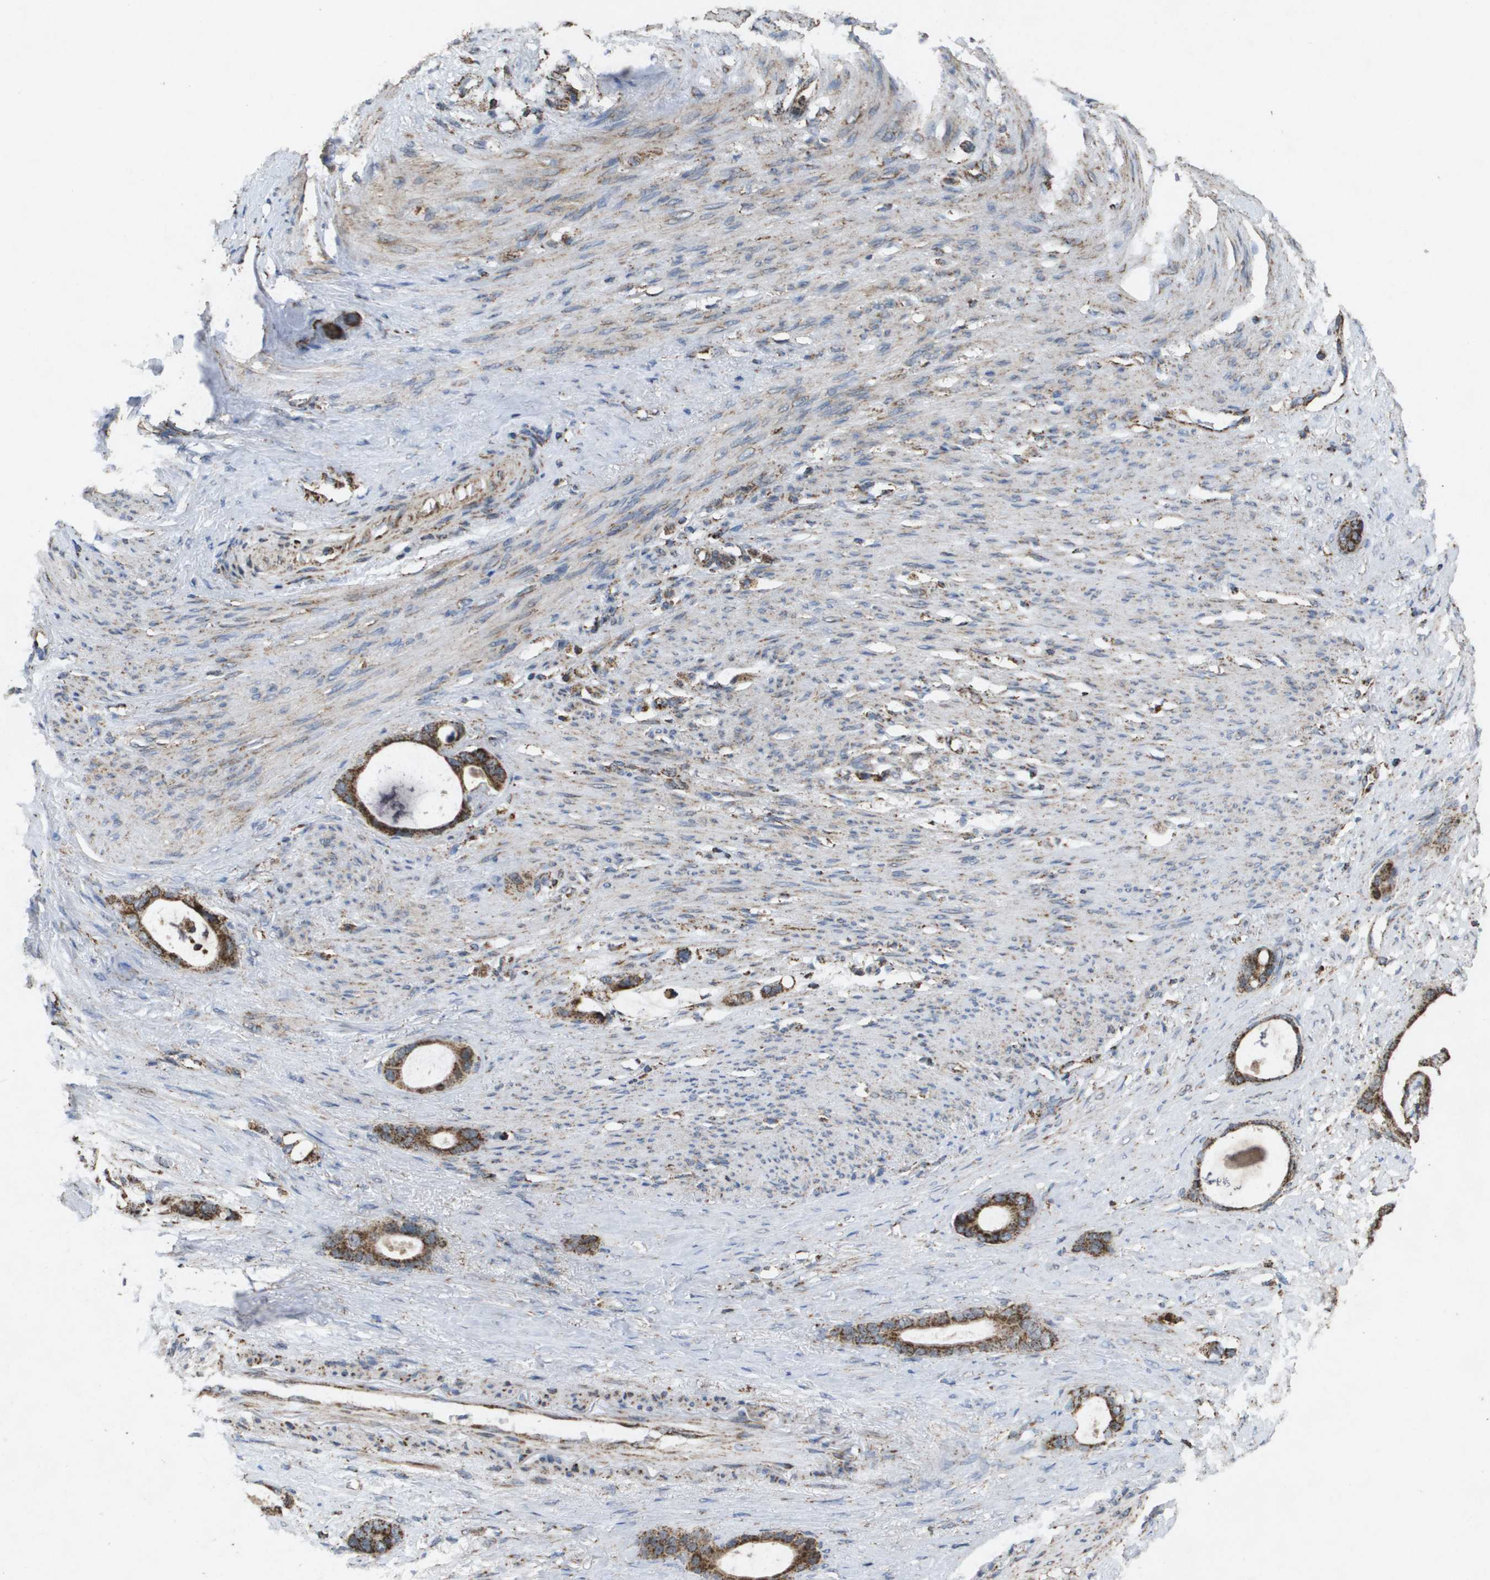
{"staining": {"intensity": "moderate", "quantity": ">75%", "location": "cytoplasmic/membranous"}, "tissue": "stomach cancer", "cell_type": "Tumor cells", "image_type": "cancer", "snomed": [{"axis": "morphology", "description": "Adenocarcinoma, NOS"}, {"axis": "topography", "description": "Stomach"}], "caption": "Stomach cancer (adenocarcinoma) stained with a brown dye reveals moderate cytoplasmic/membranous positive positivity in approximately >75% of tumor cells.", "gene": "HSPE1", "patient": {"sex": "female", "age": 75}}